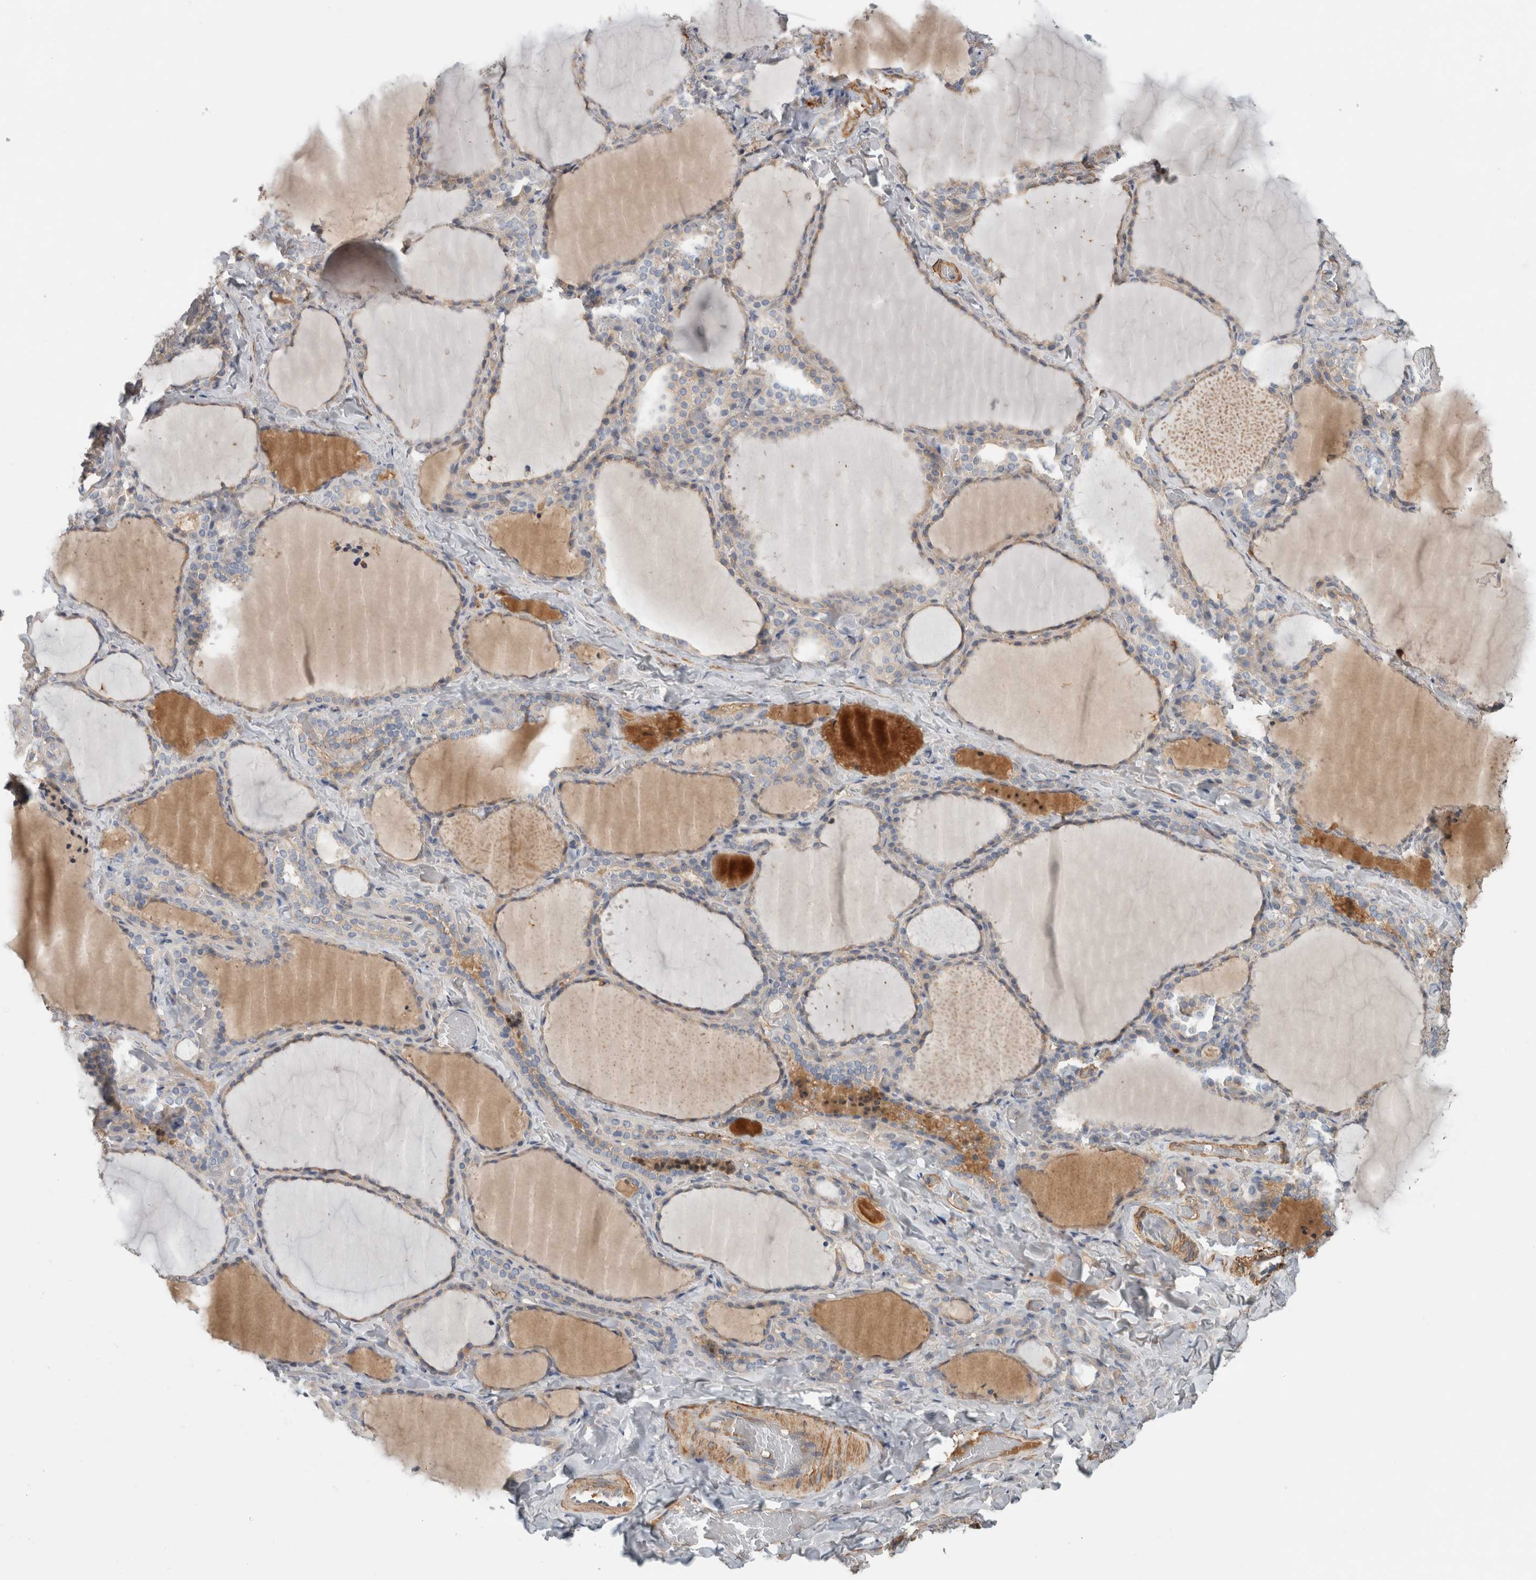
{"staining": {"intensity": "weak", "quantity": "<25%", "location": "cytoplasmic/membranous"}, "tissue": "thyroid gland", "cell_type": "Glandular cells", "image_type": "normal", "snomed": [{"axis": "morphology", "description": "Normal tissue, NOS"}, {"axis": "topography", "description": "Thyroid gland"}], "caption": "The IHC photomicrograph has no significant positivity in glandular cells of thyroid gland.", "gene": "CFI", "patient": {"sex": "female", "age": 22}}